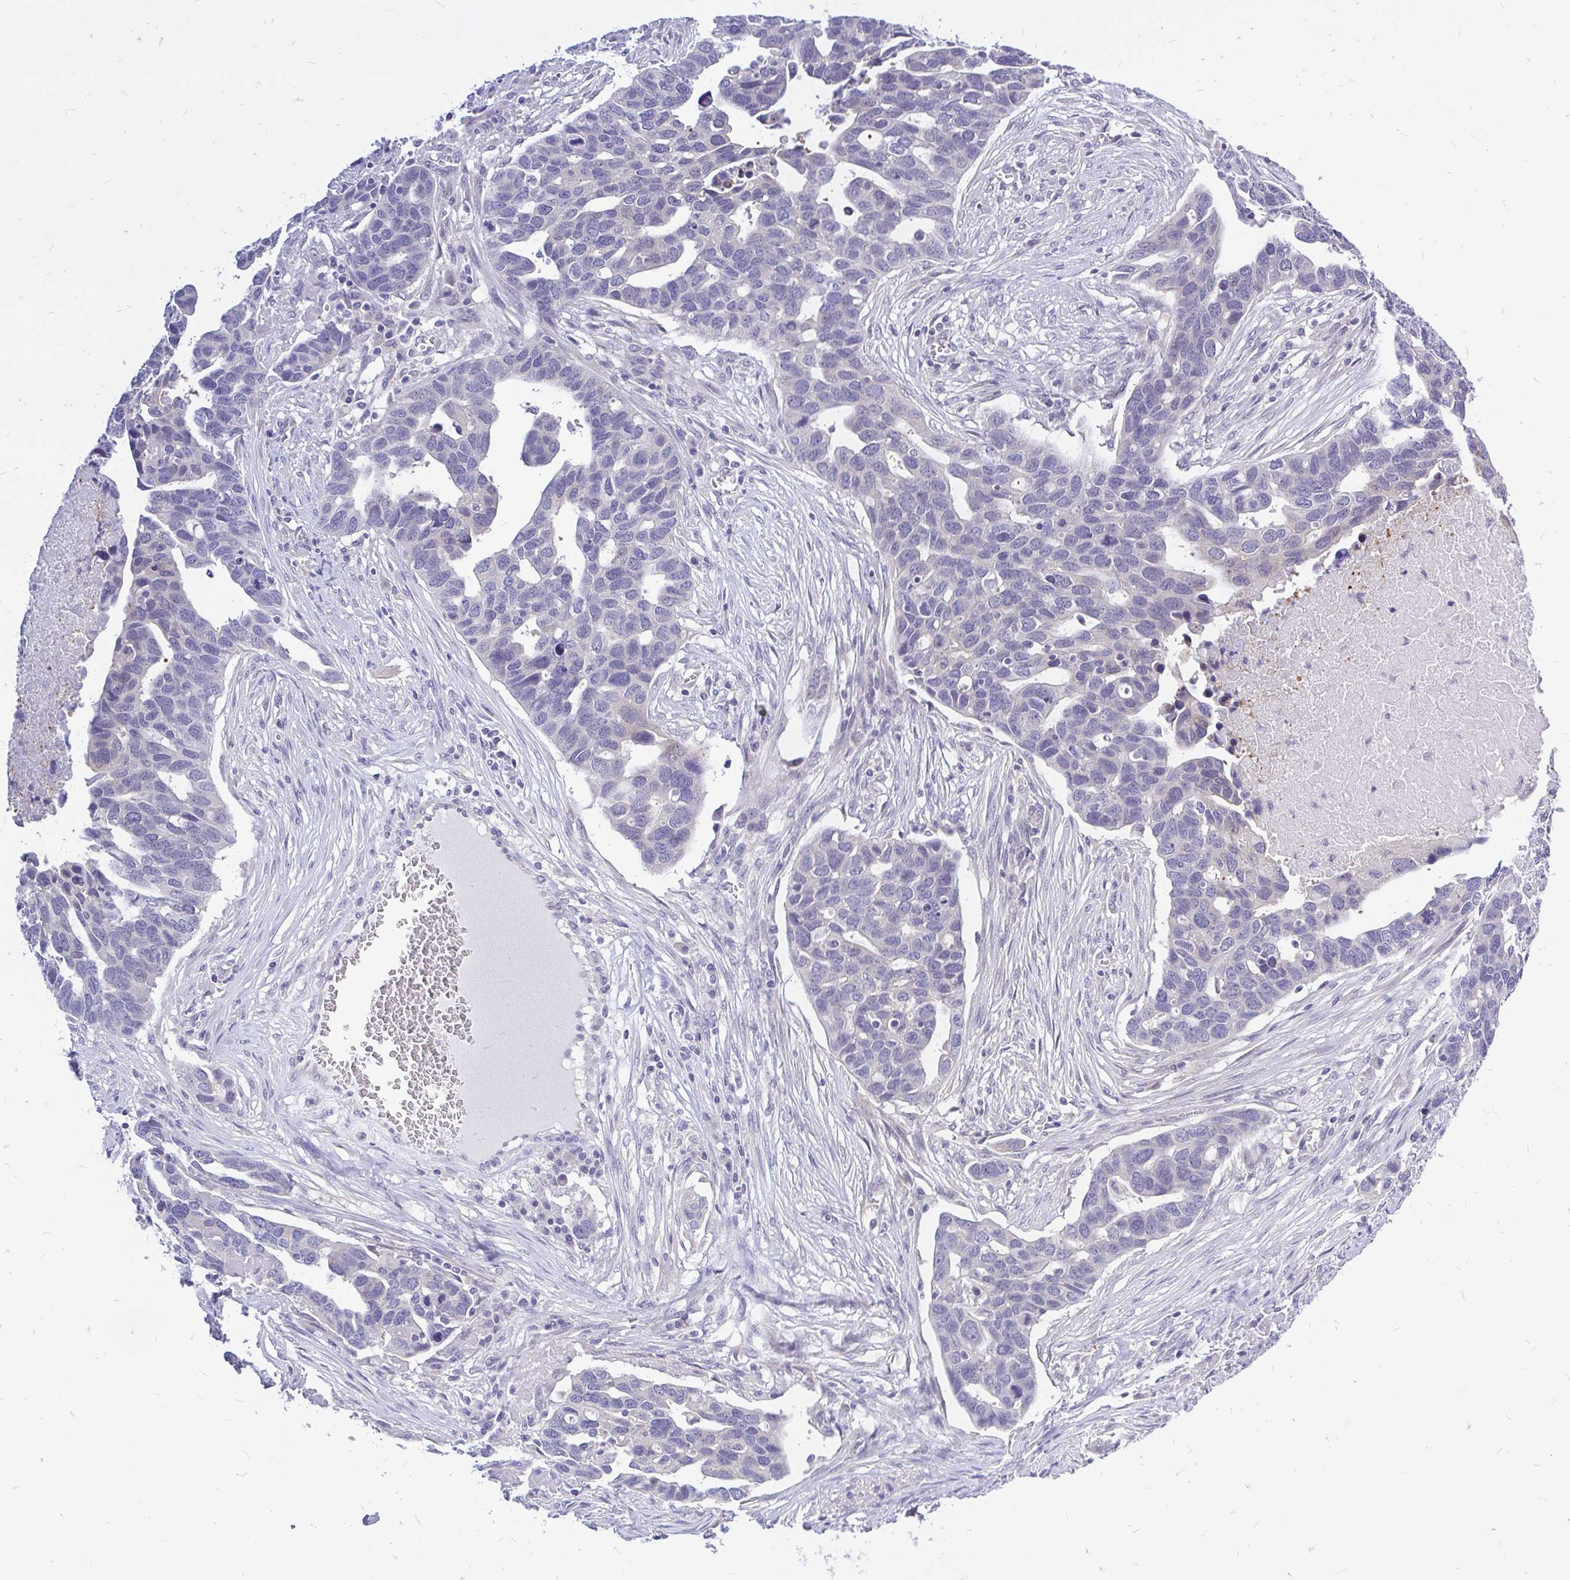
{"staining": {"intensity": "weak", "quantity": "<25%", "location": "cytoplasmic/membranous"}, "tissue": "ovarian cancer", "cell_type": "Tumor cells", "image_type": "cancer", "snomed": [{"axis": "morphology", "description": "Cystadenocarcinoma, serous, NOS"}, {"axis": "topography", "description": "Ovary"}], "caption": "An image of human ovarian cancer (serous cystadenocarcinoma) is negative for staining in tumor cells.", "gene": "MAP1LC3A", "patient": {"sex": "female", "age": 54}}